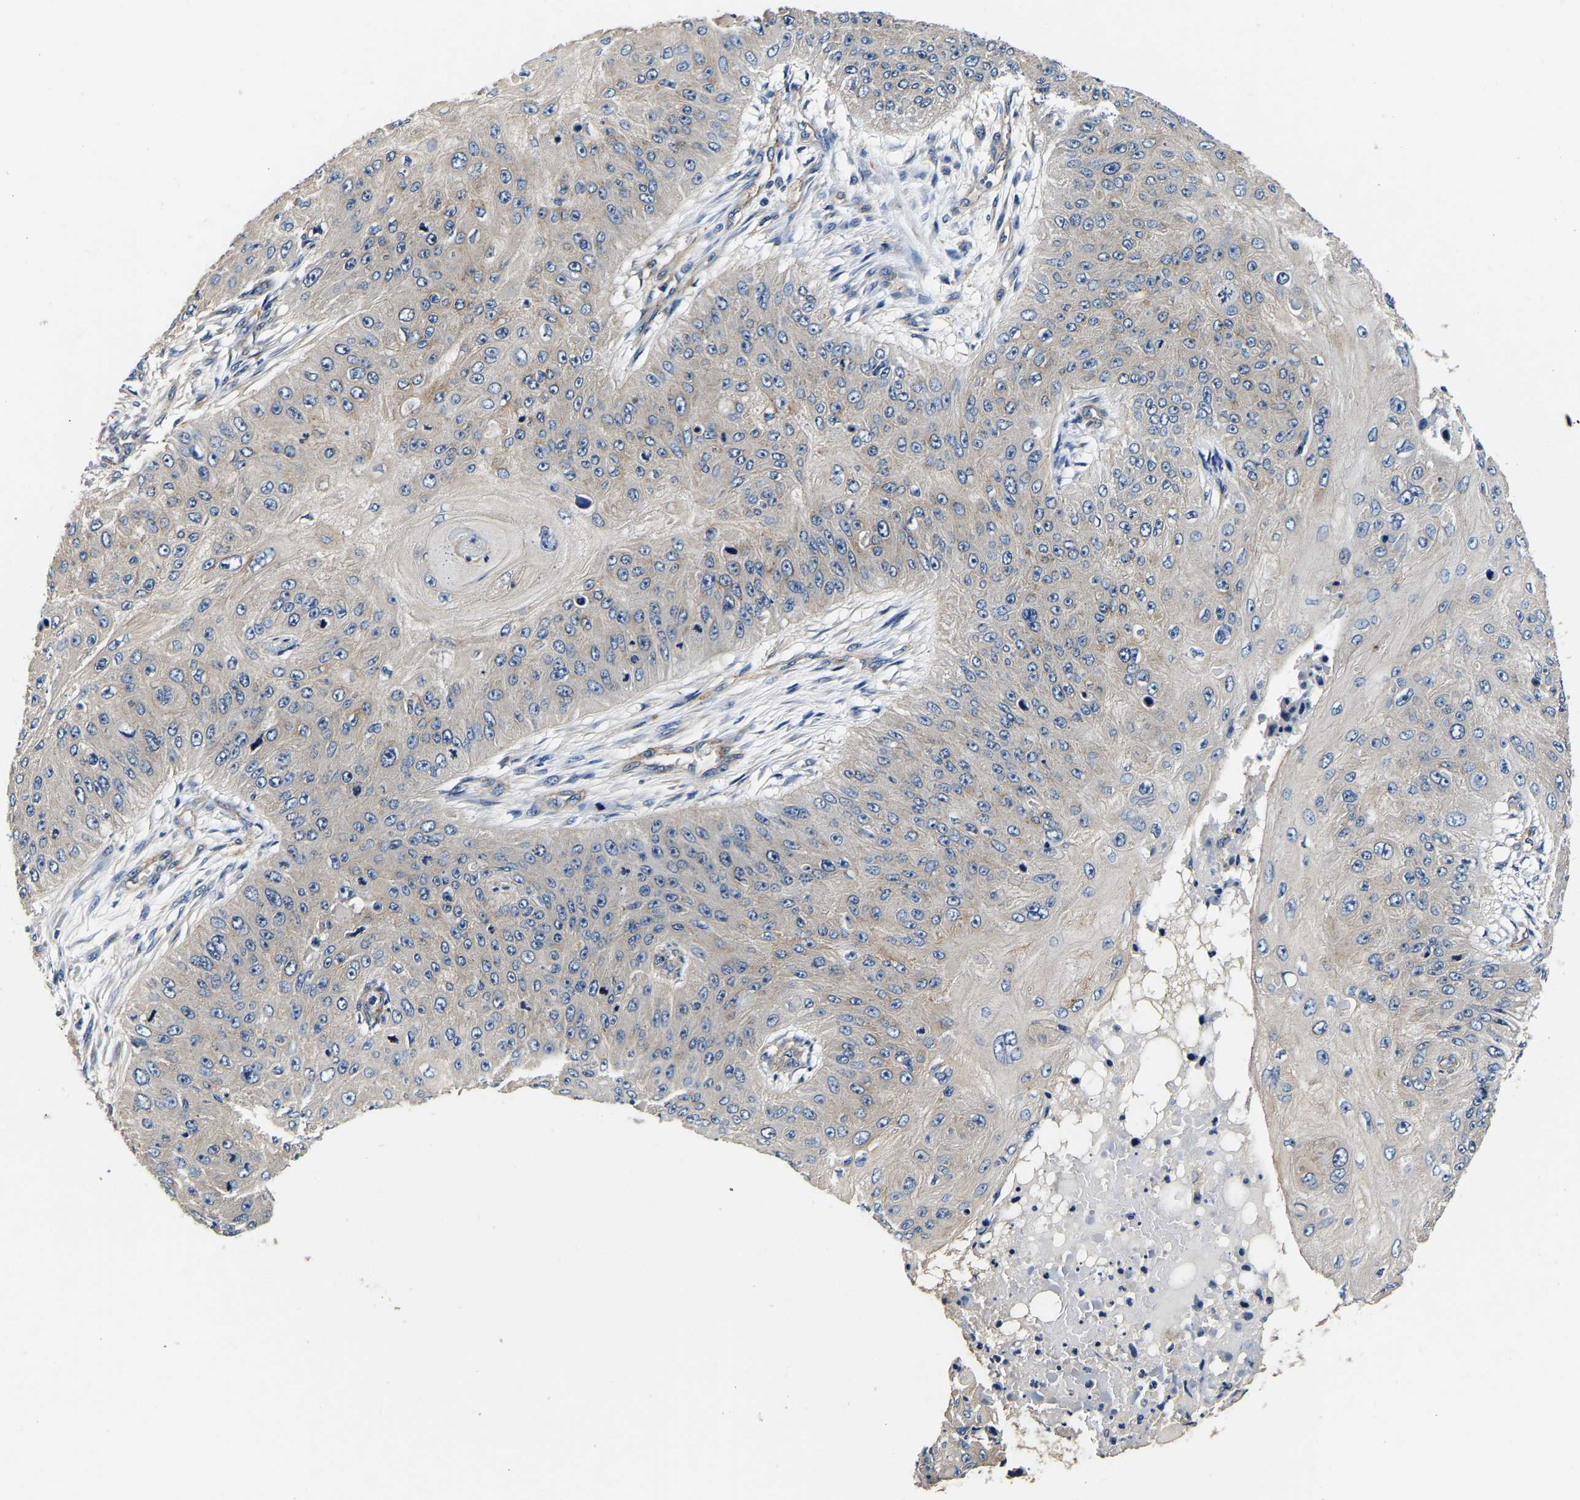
{"staining": {"intensity": "weak", "quantity": "<25%", "location": "cytoplasmic/membranous"}, "tissue": "skin cancer", "cell_type": "Tumor cells", "image_type": "cancer", "snomed": [{"axis": "morphology", "description": "Squamous cell carcinoma, NOS"}, {"axis": "topography", "description": "Skin"}], "caption": "There is no significant staining in tumor cells of skin squamous cell carcinoma. The staining is performed using DAB brown chromogen with nuclei counter-stained in using hematoxylin.", "gene": "SH3GLB1", "patient": {"sex": "female", "age": 80}}